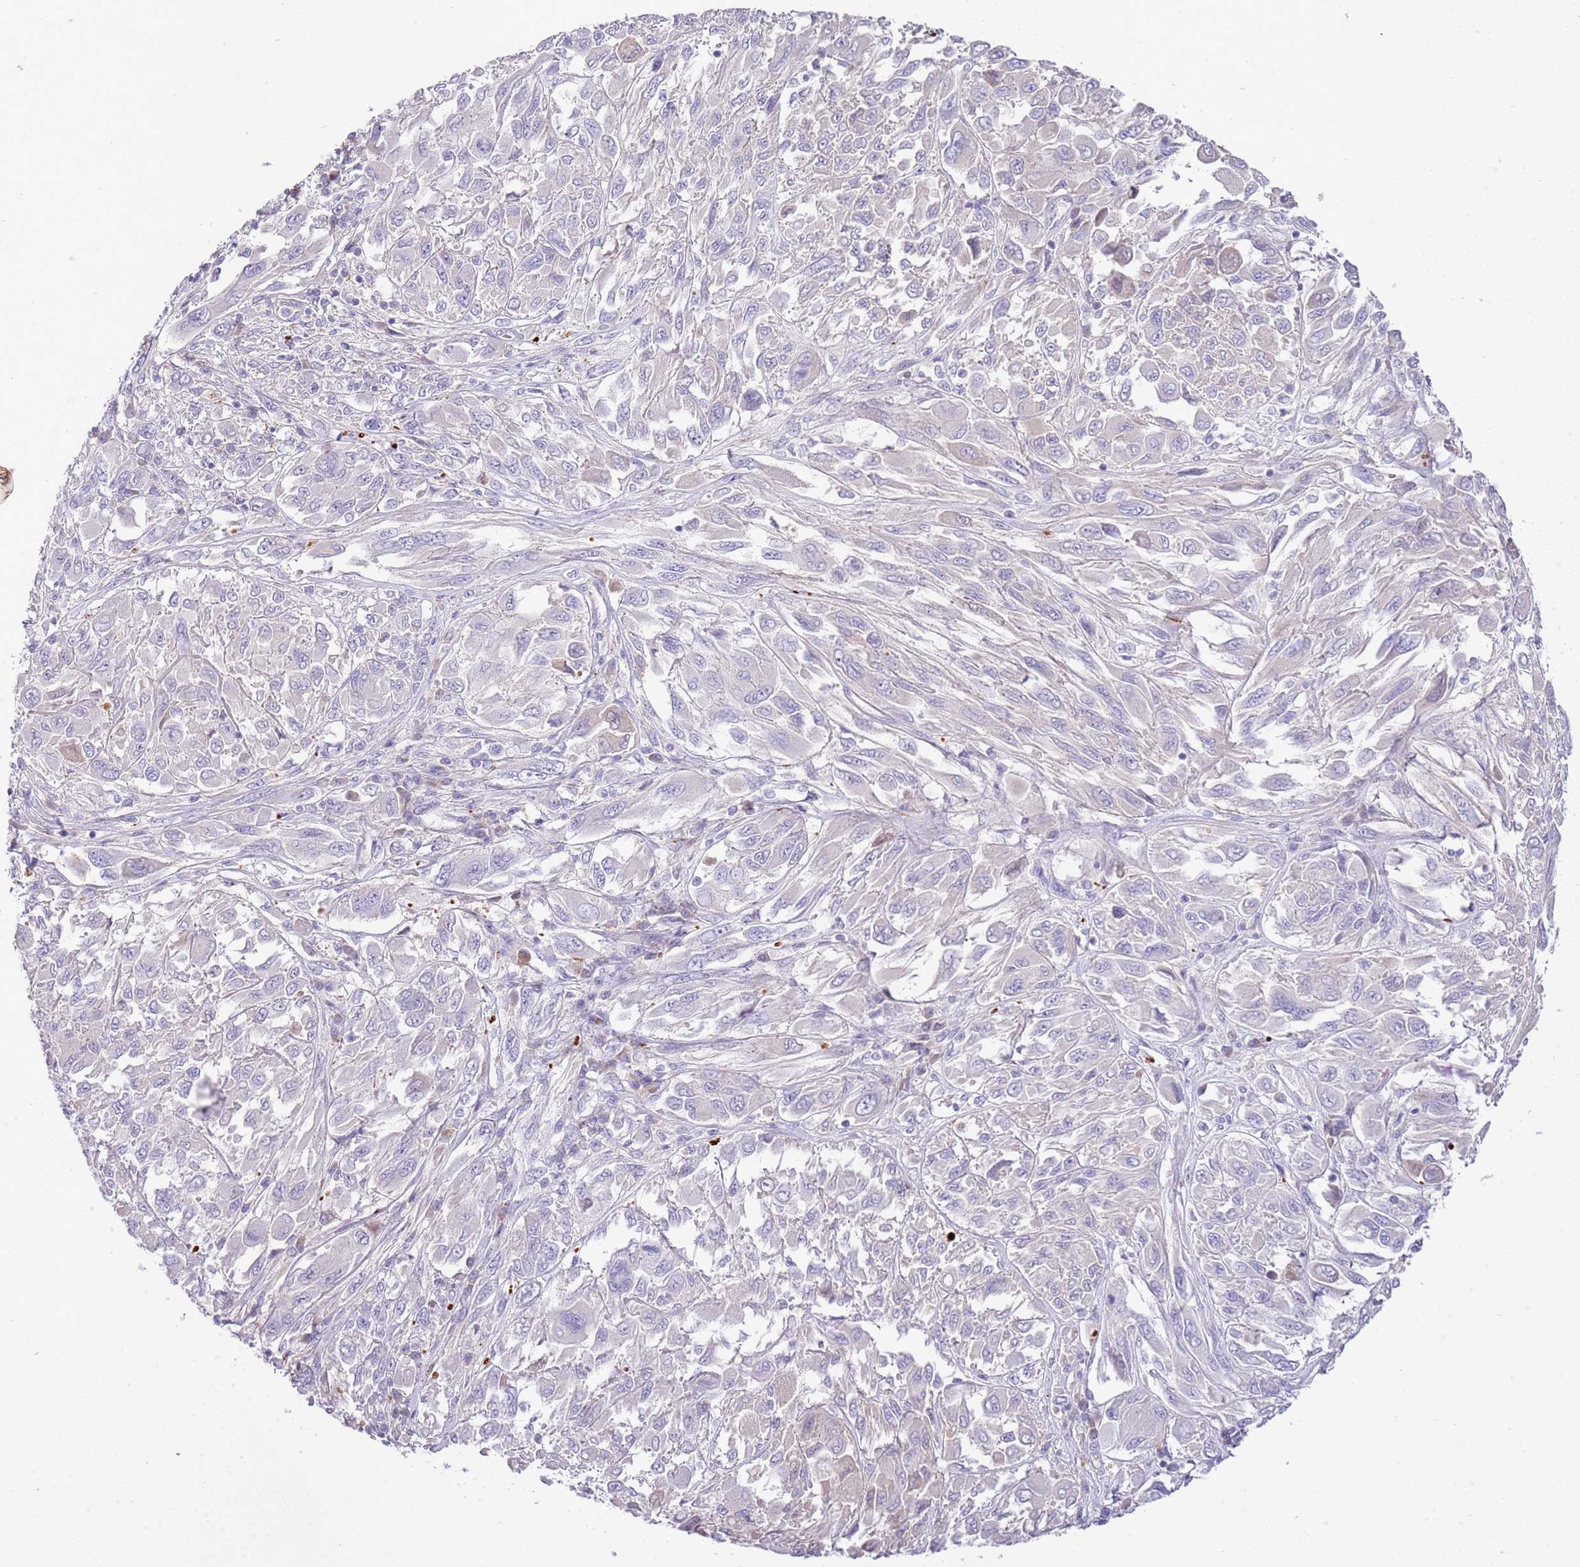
{"staining": {"intensity": "negative", "quantity": "none", "location": "none"}, "tissue": "melanoma", "cell_type": "Tumor cells", "image_type": "cancer", "snomed": [{"axis": "morphology", "description": "Malignant melanoma, NOS"}, {"axis": "topography", "description": "Skin"}], "caption": "Immunohistochemistry micrograph of neoplastic tissue: human malignant melanoma stained with DAB demonstrates no significant protein expression in tumor cells. Nuclei are stained in blue.", "gene": "ABHD17A", "patient": {"sex": "female", "age": 91}}